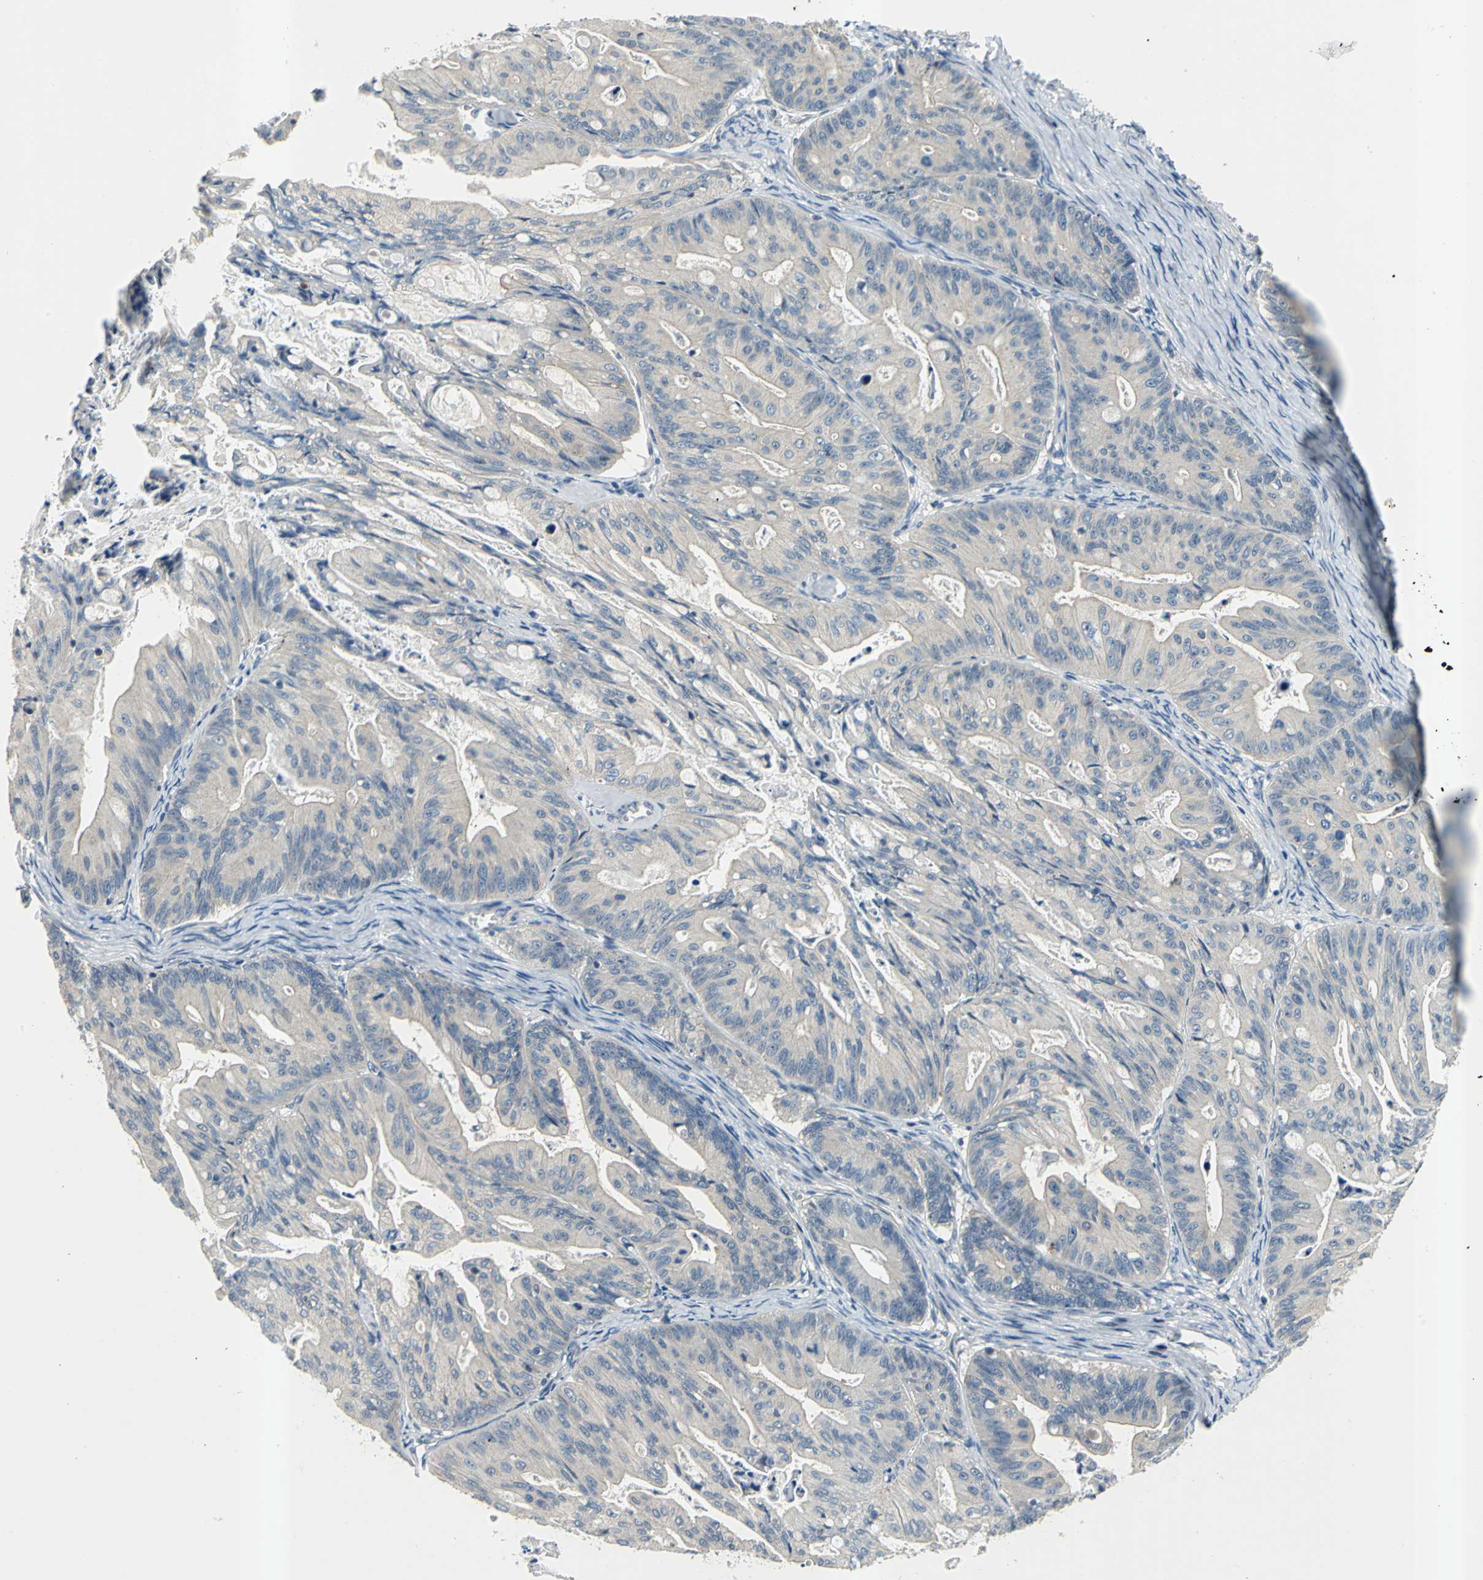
{"staining": {"intensity": "negative", "quantity": "none", "location": "none"}, "tissue": "ovarian cancer", "cell_type": "Tumor cells", "image_type": "cancer", "snomed": [{"axis": "morphology", "description": "Cystadenocarcinoma, mucinous, NOS"}, {"axis": "topography", "description": "Ovary"}], "caption": "The image displays no staining of tumor cells in ovarian cancer.", "gene": "SLC16A7", "patient": {"sex": "female", "age": 36}}